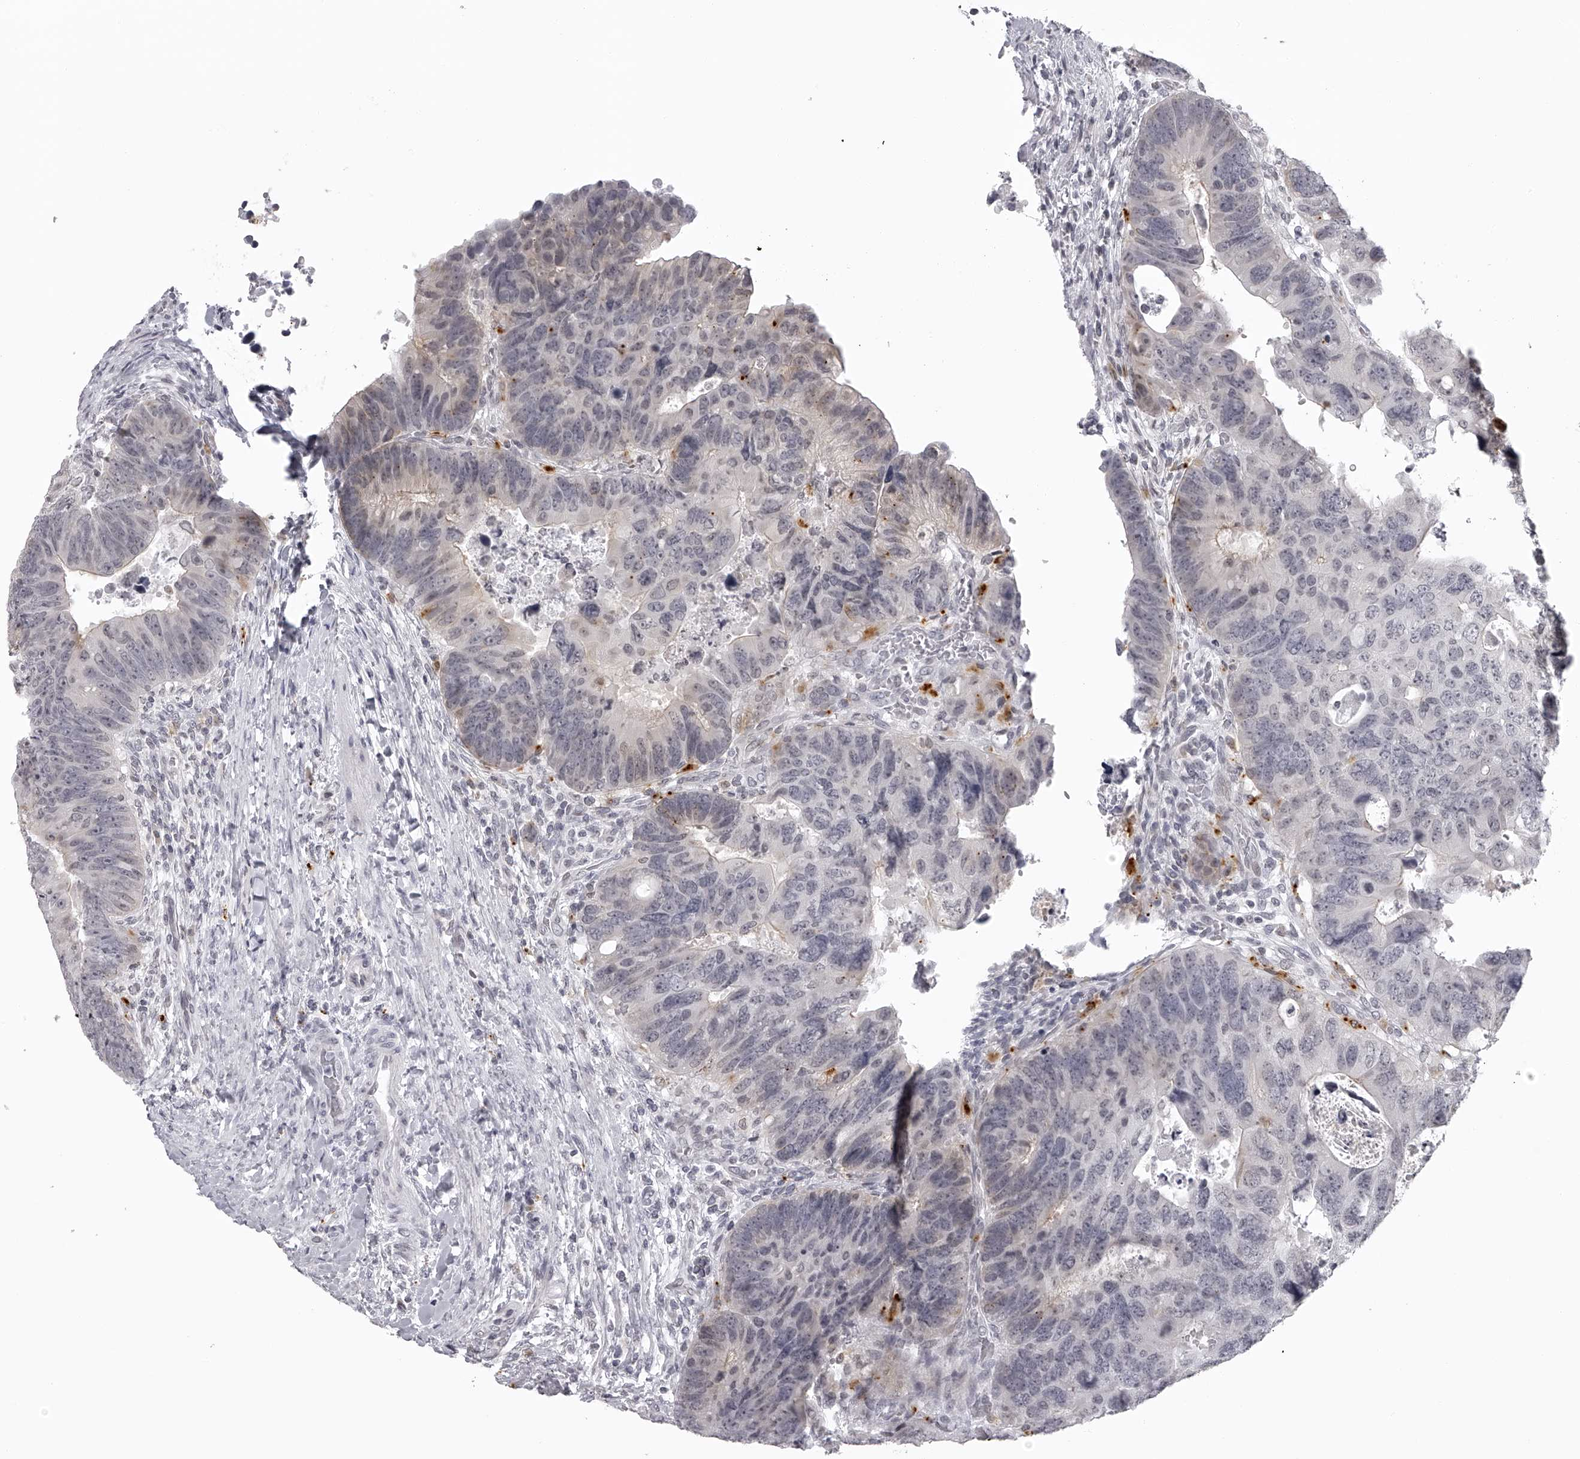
{"staining": {"intensity": "negative", "quantity": "none", "location": "none"}, "tissue": "colorectal cancer", "cell_type": "Tumor cells", "image_type": "cancer", "snomed": [{"axis": "morphology", "description": "Adenocarcinoma, NOS"}, {"axis": "topography", "description": "Rectum"}], "caption": "The photomicrograph displays no significant expression in tumor cells of colorectal adenocarcinoma. (Immunohistochemistry (ihc), brightfield microscopy, high magnification).", "gene": "RNF220", "patient": {"sex": "male", "age": 59}}